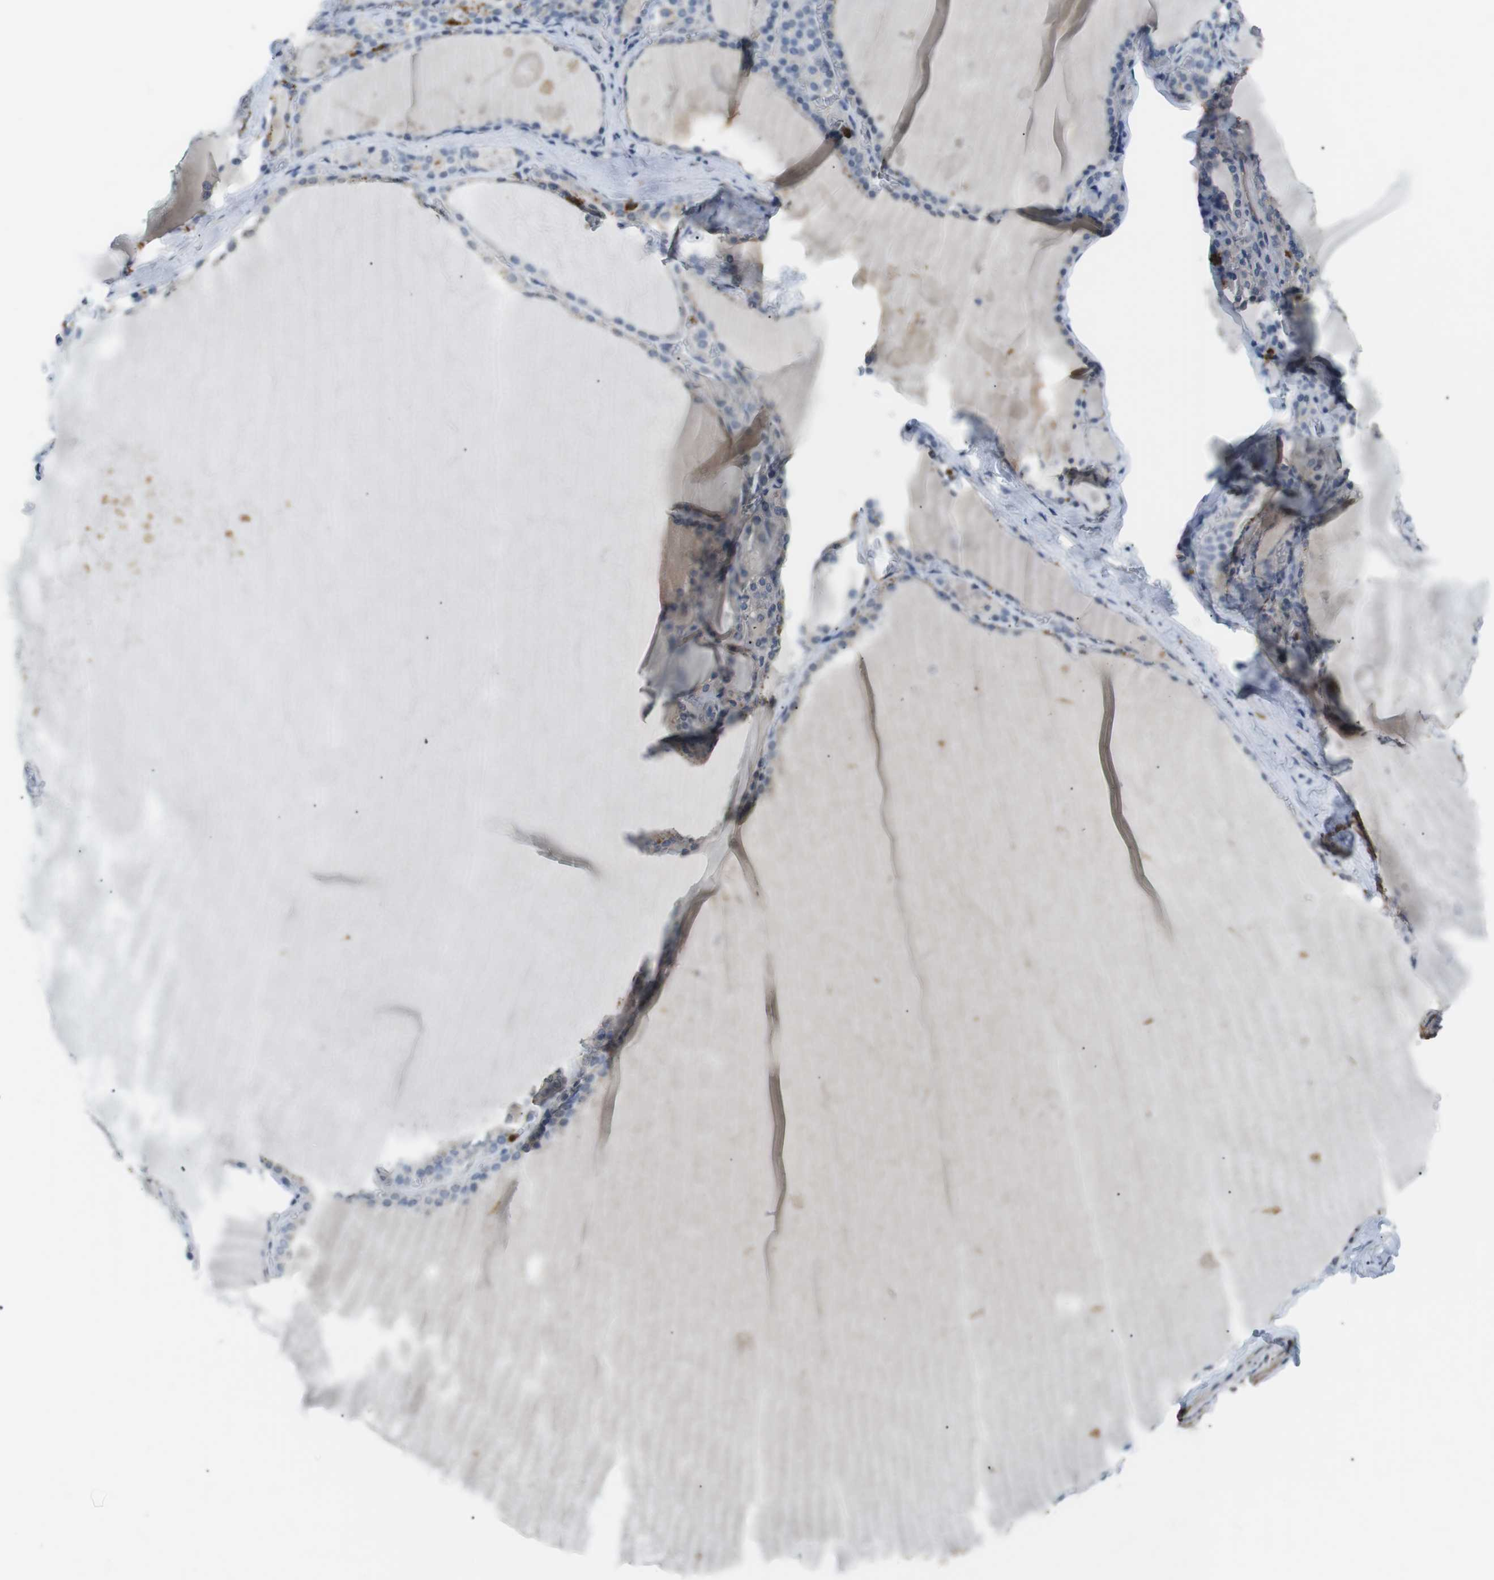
{"staining": {"intensity": "weak", "quantity": "<25%", "location": "cytoplasmic/membranous"}, "tissue": "thyroid gland", "cell_type": "Glandular cells", "image_type": "normal", "snomed": [{"axis": "morphology", "description": "Normal tissue, NOS"}, {"axis": "topography", "description": "Thyroid gland"}], "caption": "Immunohistochemical staining of normal thyroid gland exhibits no significant staining in glandular cells. (Brightfield microscopy of DAB IHC at high magnification).", "gene": "GZMM", "patient": {"sex": "male", "age": 56}}